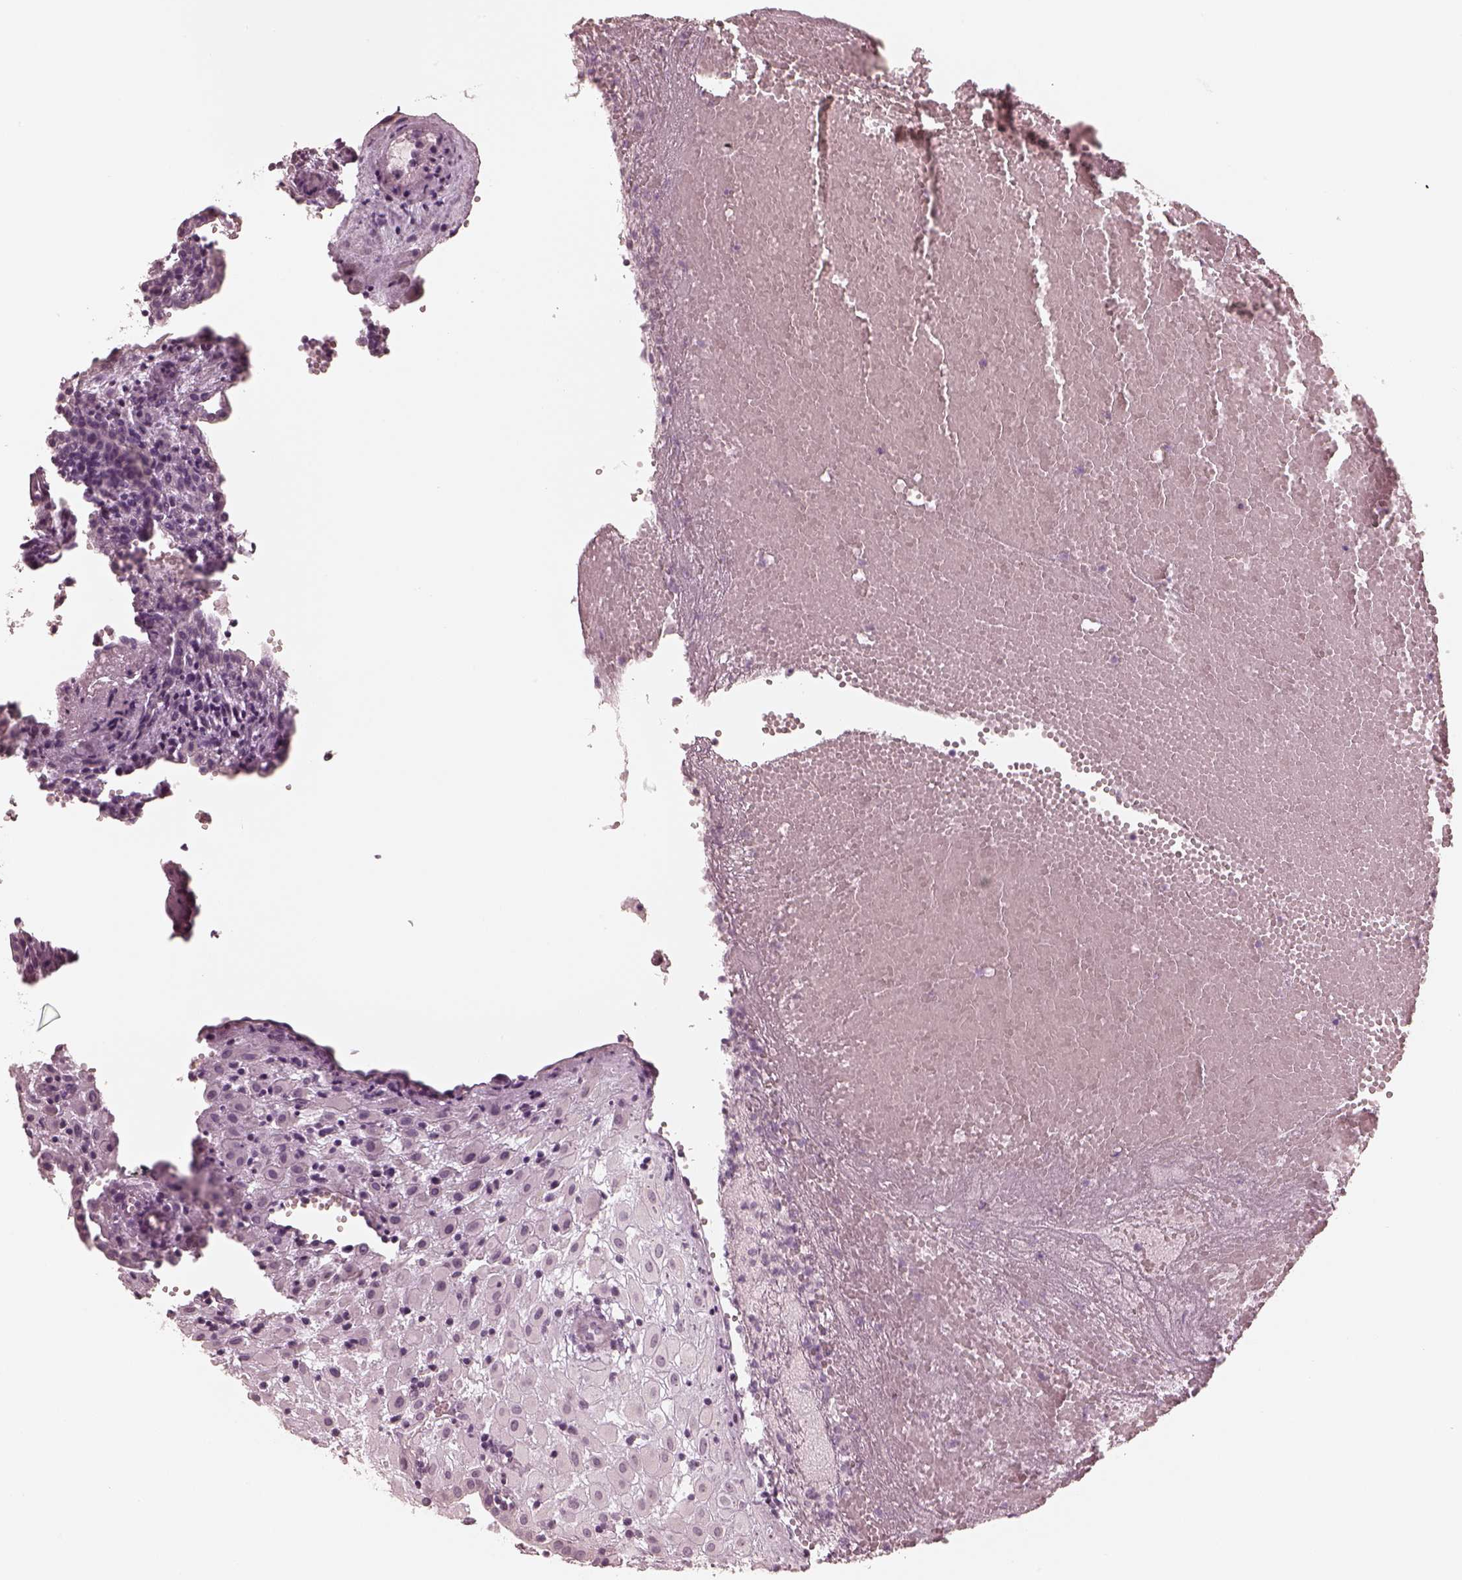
{"staining": {"intensity": "negative", "quantity": "none", "location": "none"}, "tissue": "placenta", "cell_type": "Decidual cells", "image_type": "normal", "snomed": [{"axis": "morphology", "description": "Normal tissue, NOS"}, {"axis": "topography", "description": "Placenta"}], "caption": "A high-resolution micrograph shows IHC staining of benign placenta, which shows no significant staining in decidual cells.", "gene": "CALR3", "patient": {"sex": "female", "age": 24}}